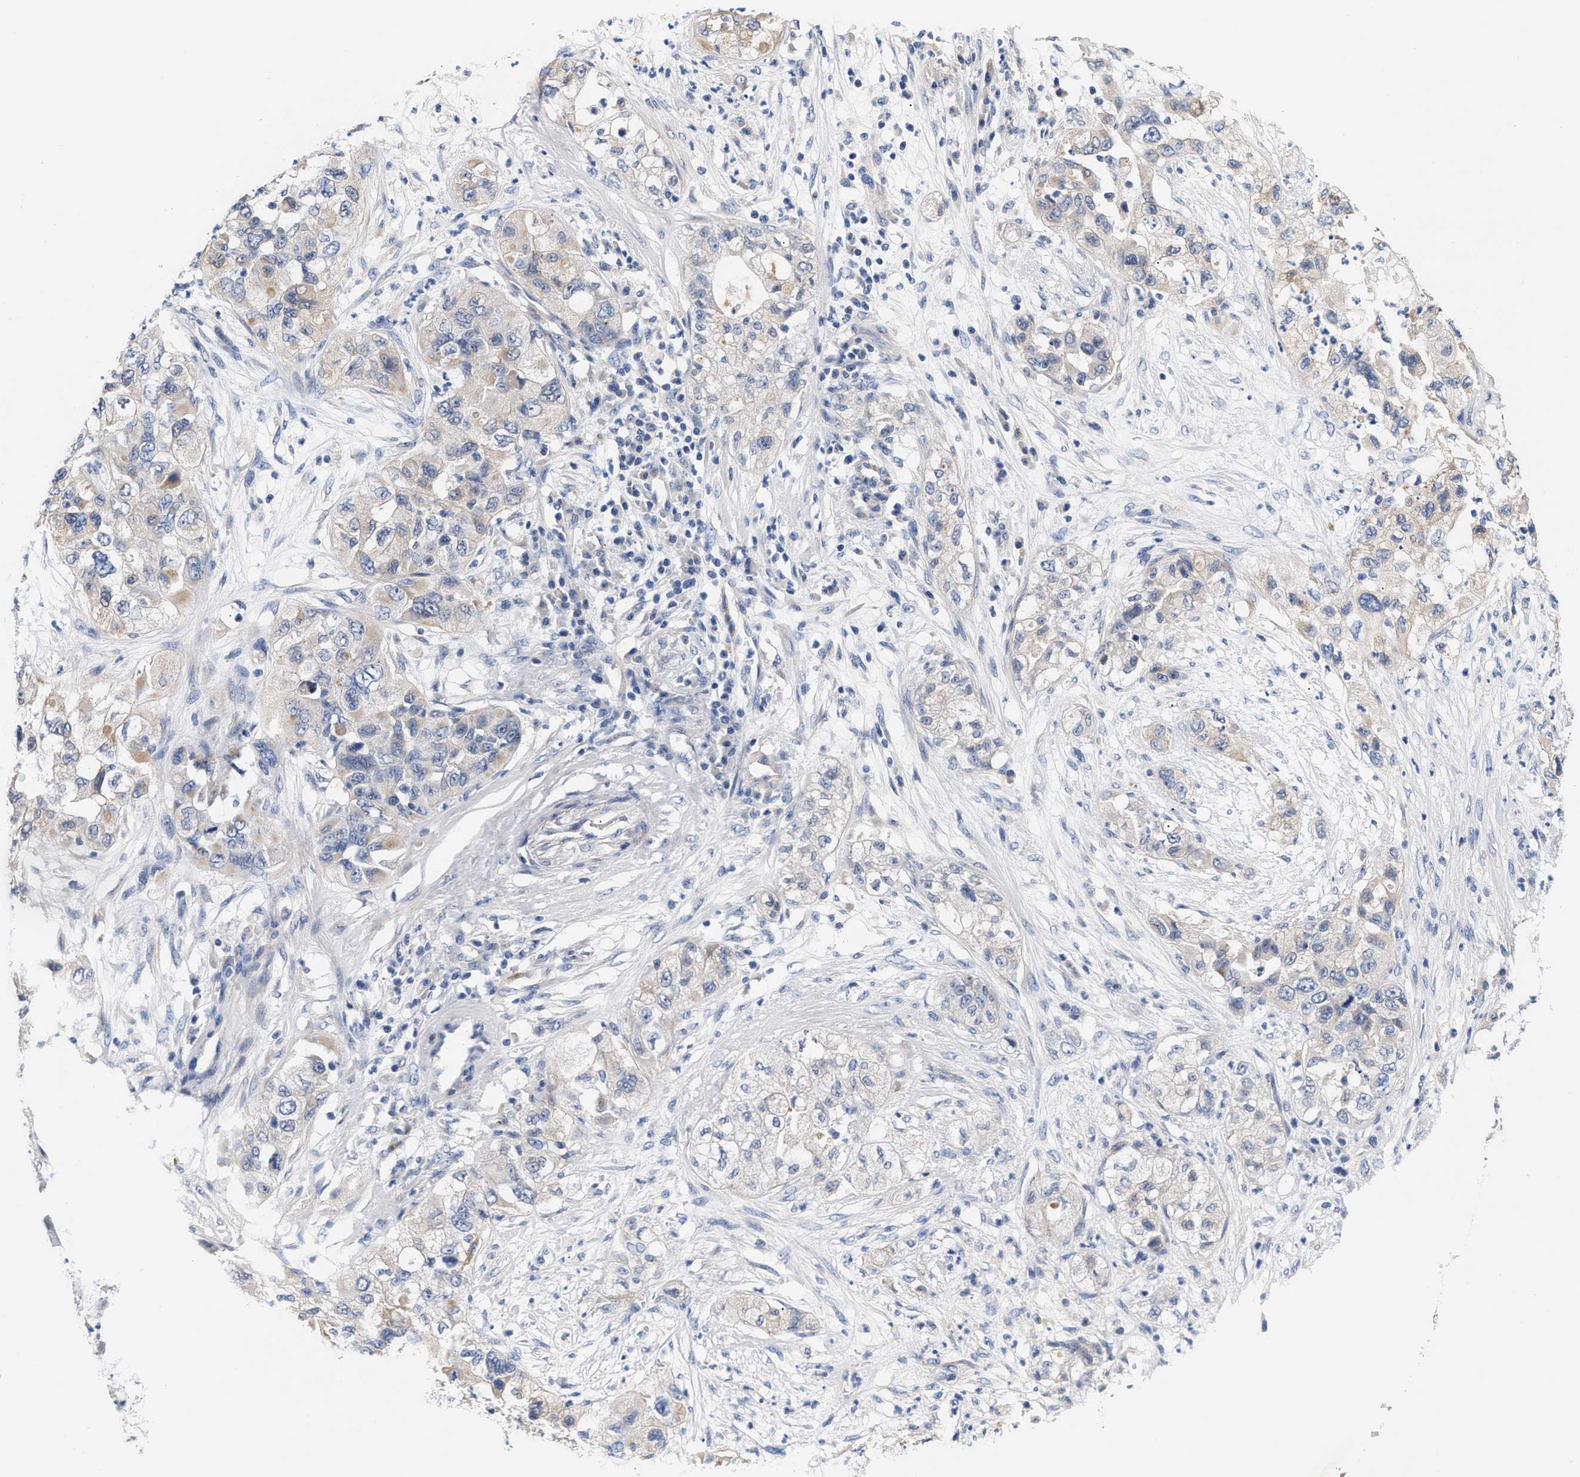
{"staining": {"intensity": "negative", "quantity": "none", "location": "none"}, "tissue": "pancreatic cancer", "cell_type": "Tumor cells", "image_type": "cancer", "snomed": [{"axis": "morphology", "description": "Adenocarcinoma, NOS"}, {"axis": "topography", "description": "Pancreas"}], "caption": "This is a image of immunohistochemistry staining of pancreatic cancer (adenocarcinoma), which shows no staining in tumor cells. Nuclei are stained in blue.", "gene": "ACTL7B", "patient": {"sex": "female", "age": 78}}